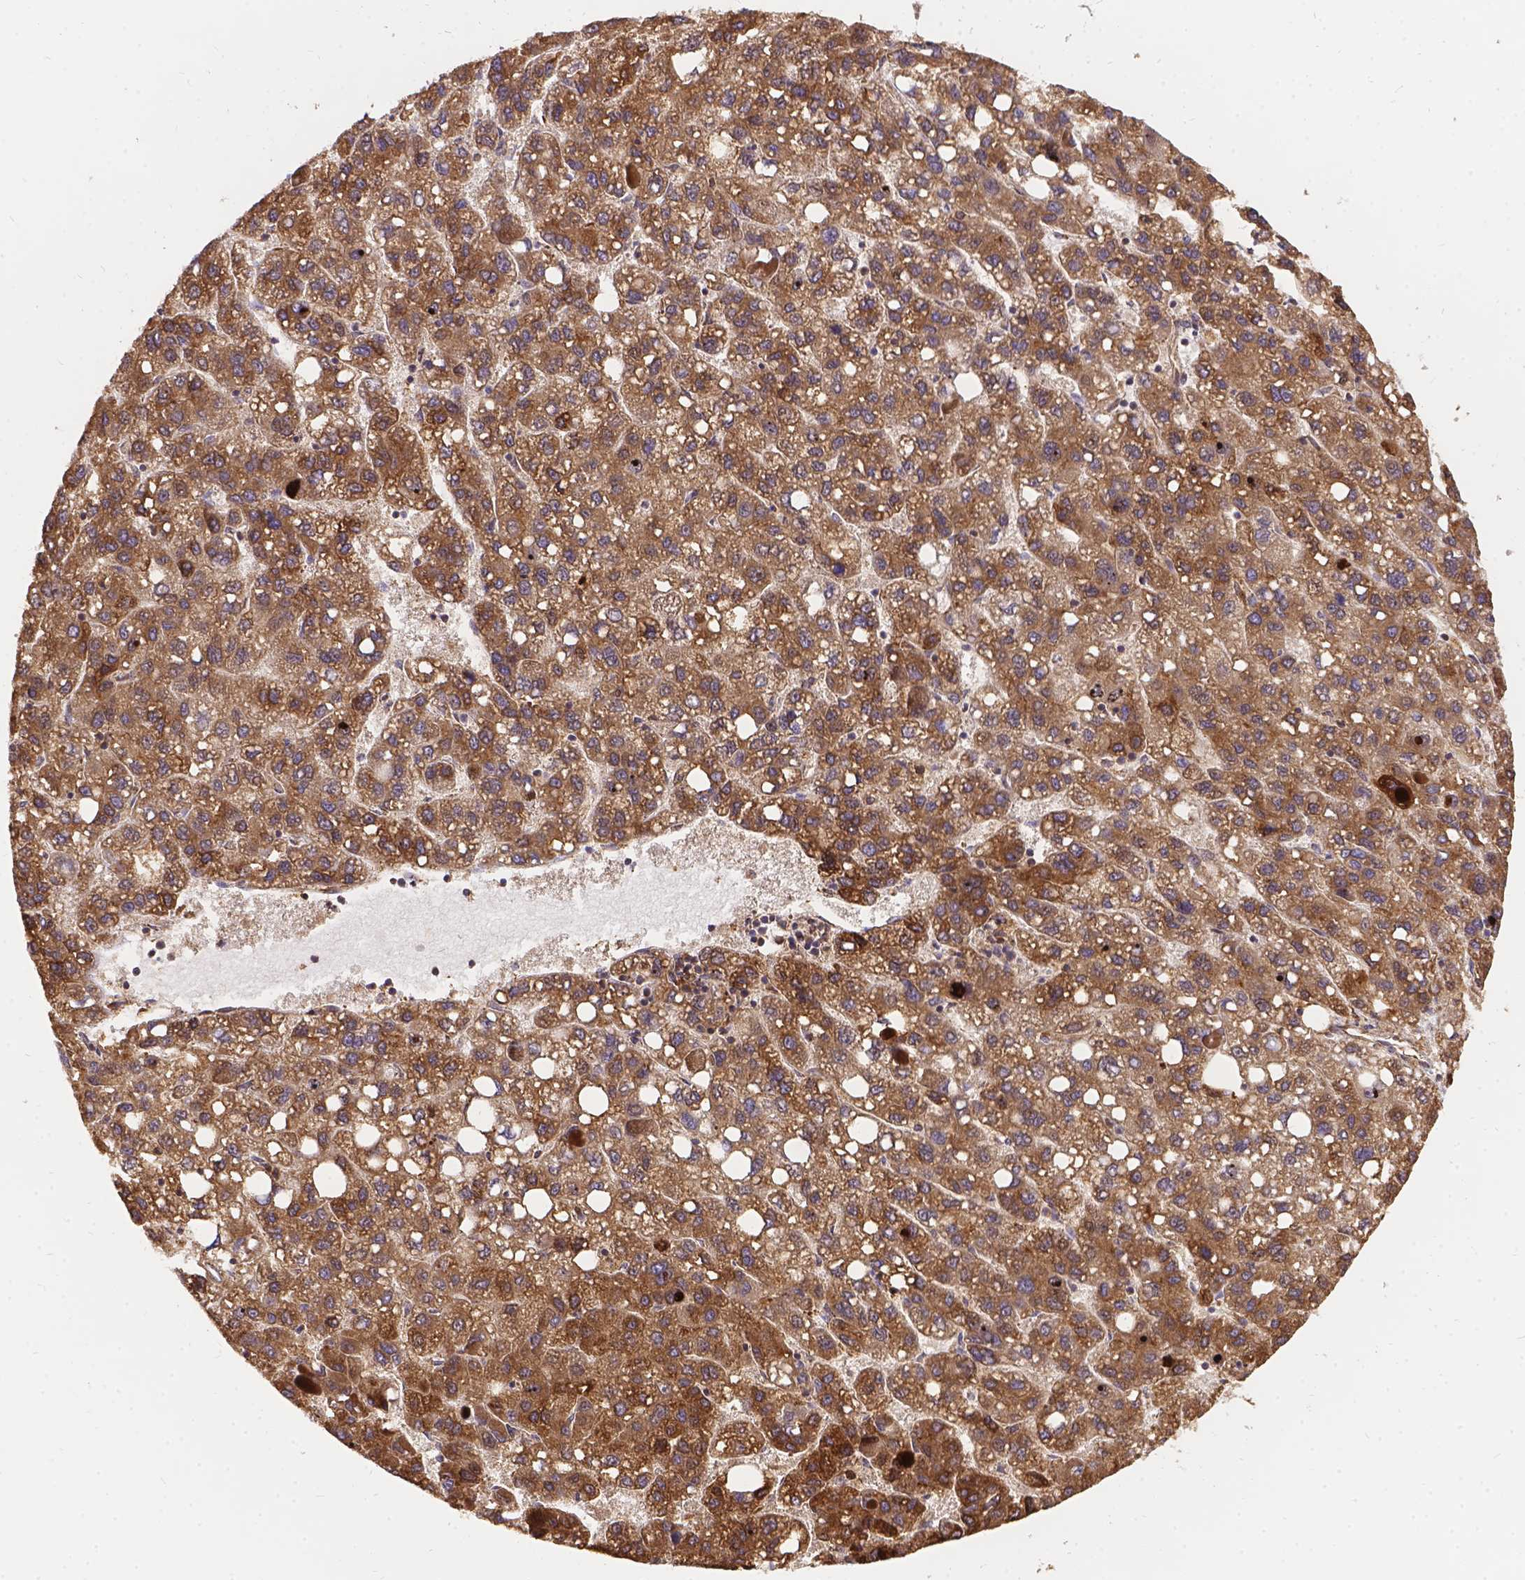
{"staining": {"intensity": "moderate", "quantity": ">75%", "location": "cytoplasmic/membranous"}, "tissue": "liver cancer", "cell_type": "Tumor cells", "image_type": "cancer", "snomed": [{"axis": "morphology", "description": "Carcinoma, Hepatocellular, NOS"}, {"axis": "topography", "description": "Liver"}], "caption": "DAB immunohistochemical staining of liver hepatocellular carcinoma exhibits moderate cytoplasmic/membranous protein positivity in approximately >75% of tumor cells.", "gene": "DENND6A", "patient": {"sex": "female", "age": 82}}